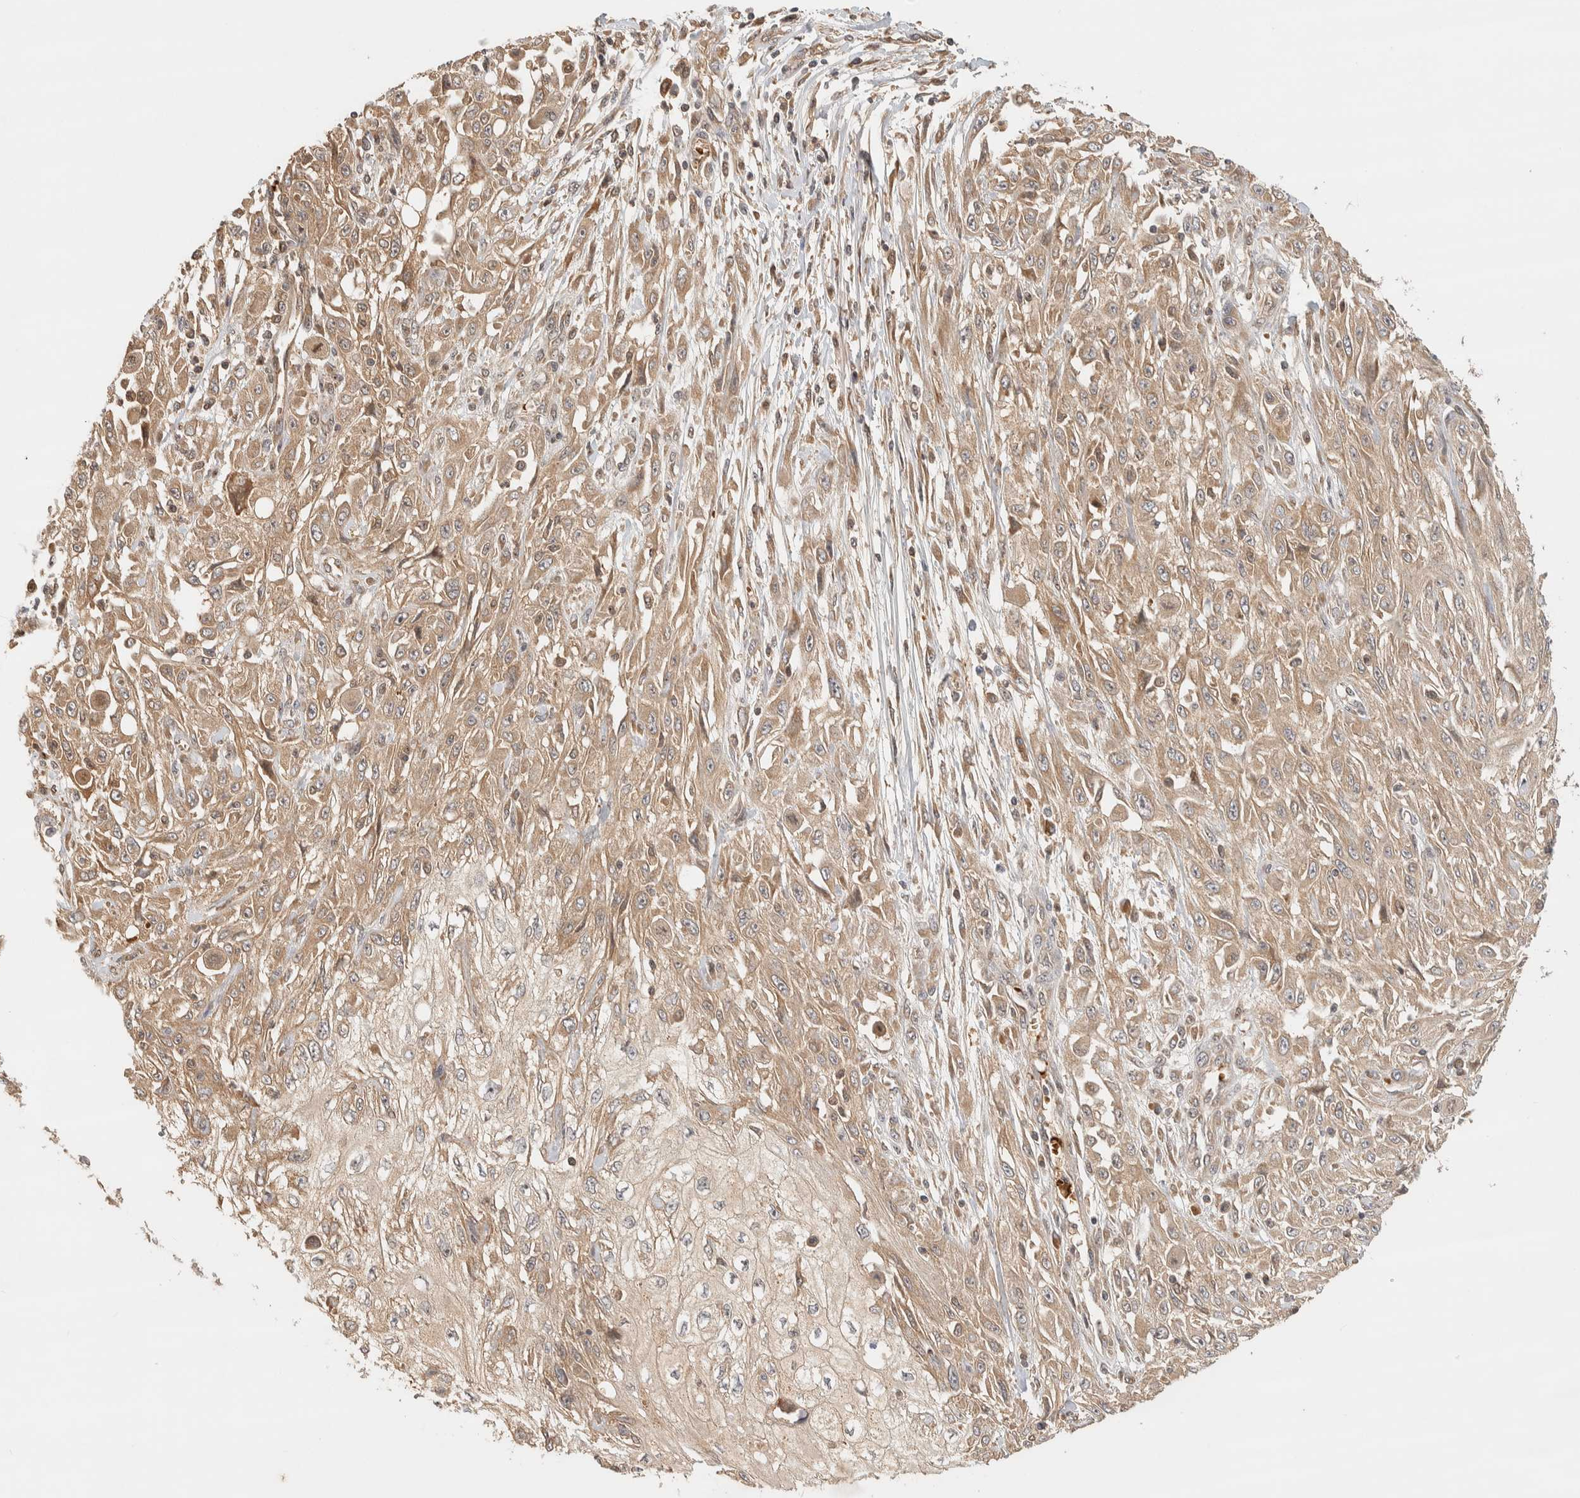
{"staining": {"intensity": "moderate", "quantity": ">75%", "location": "cytoplasmic/membranous"}, "tissue": "skin cancer", "cell_type": "Tumor cells", "image_type": "cancer", "snomed": [{"axis": "morphology", "description": "Squamous cell carcinoma, NOS"}, {"axis": "morphology", "description": "Squamous cell carcinoma, metastatic, NOS"}, {"axis": "topography", "description": "Skin"}, {"axis": "topography", "description": "Lymph node"}], "caption": "Immunohistochemical staining of skin cancer demonstrates moderate cytoplasmic/membranous protein expression in about >75% of tumor cells. The protein is shown in brown color, while the nuclei are stained blue.", "gene": "TTI2", "patient": {"sex": "male", "age": 75}}